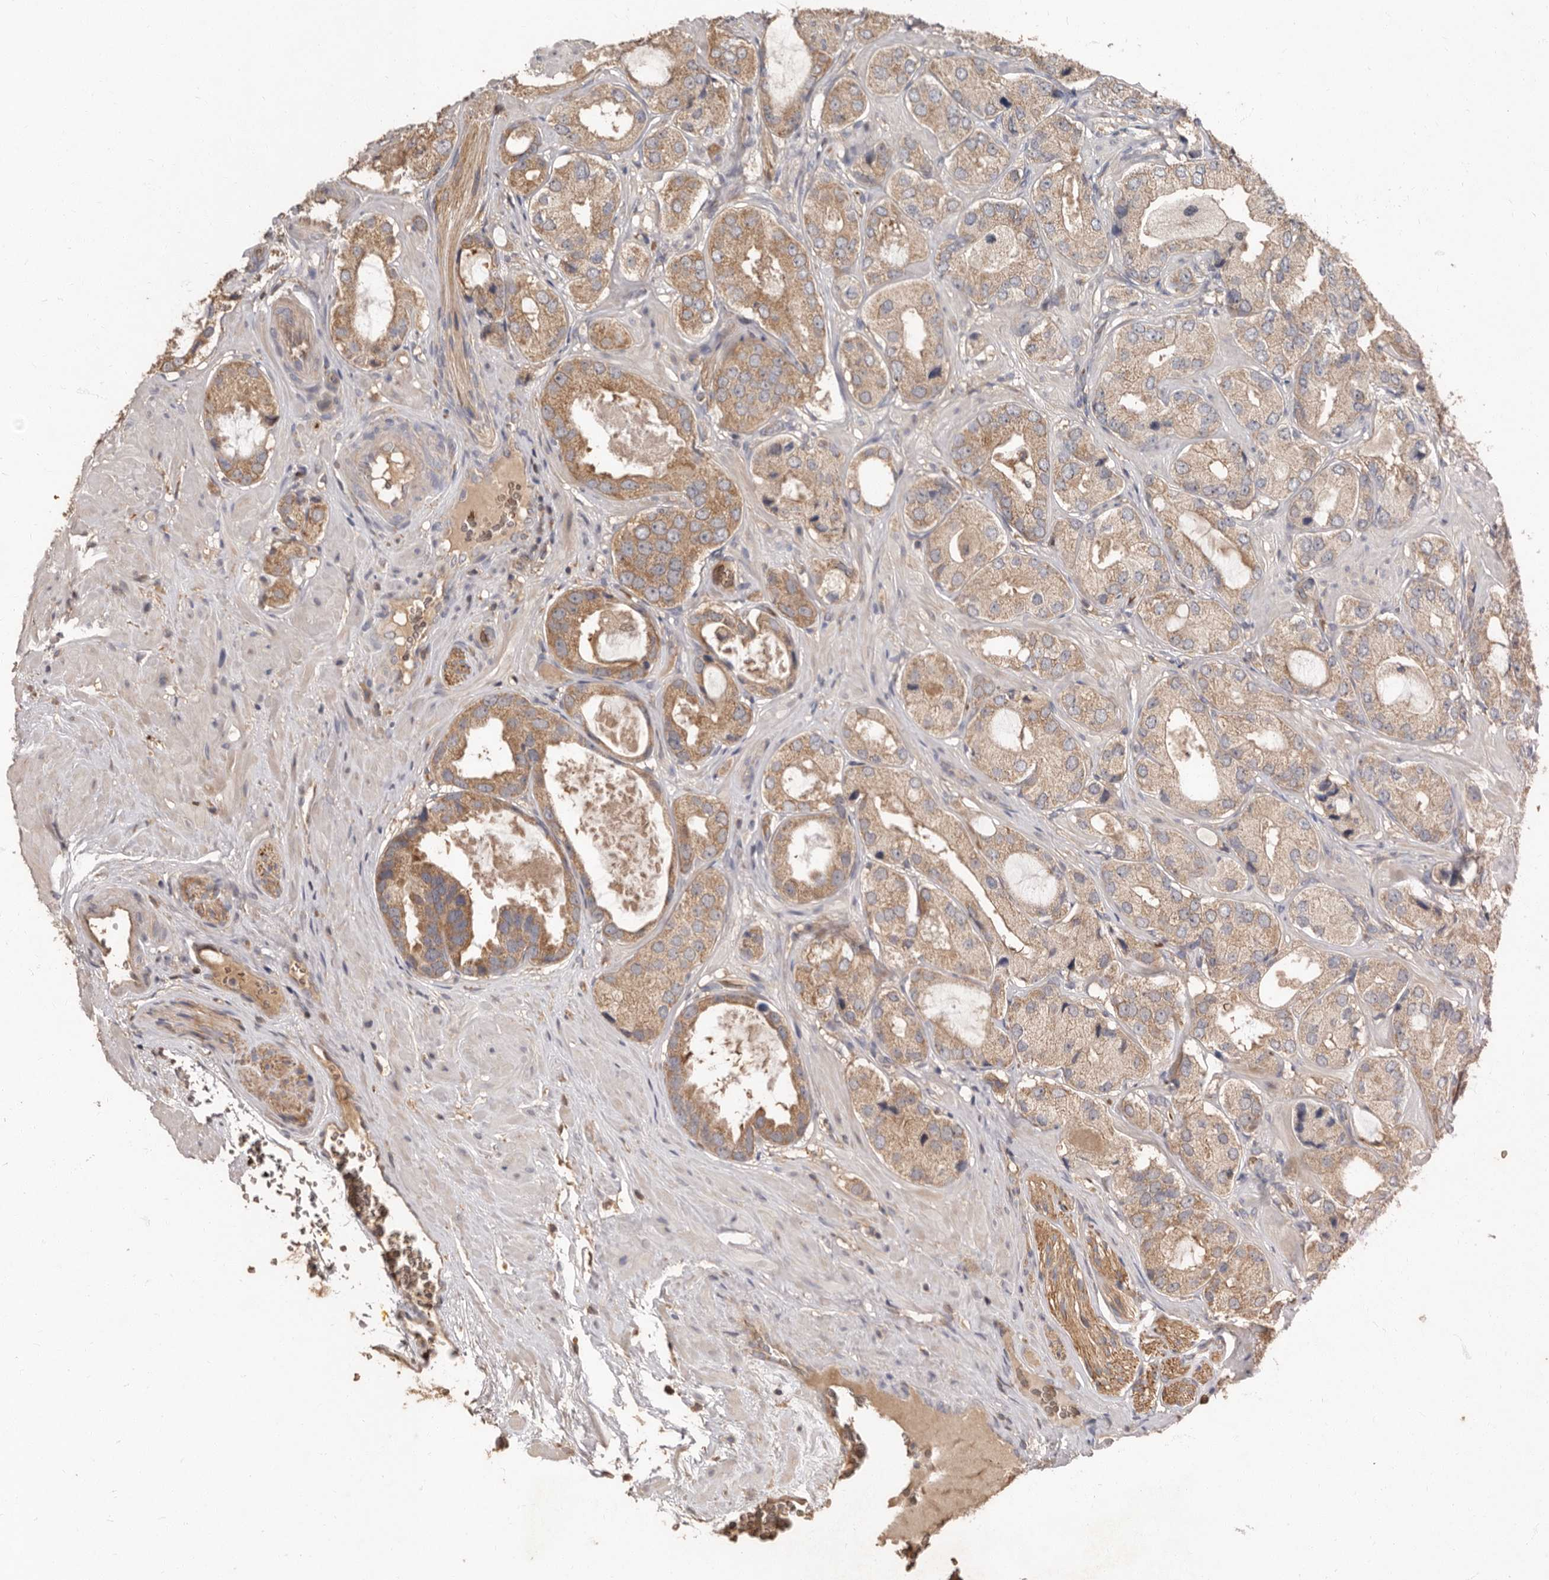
{"staining": {"intensity": "moderate", "quantity": ">75%", "location": "cytoplasmic/membranous"}, "tissue": "prostate cancer", "cell_type": "Tumor cells", "image_type": "cancer", "snomed": [{"axis": "morphology", "description": "Adenocarcinoma, High grade"}, {"axis": "topography", "description": "Prostate"}], "caption": "A brown stain labels moderate cytoplasmic/membranous expression of a protein in high-grade adenocarcinoma (prostate) tumor cells. The staining was performed using DAB, with brown indicating positive protein expression. Nuclei are stained blue with hematoxylin.", "gene": "KIF26B", "patient": {"sex": "male", "age": 59}}